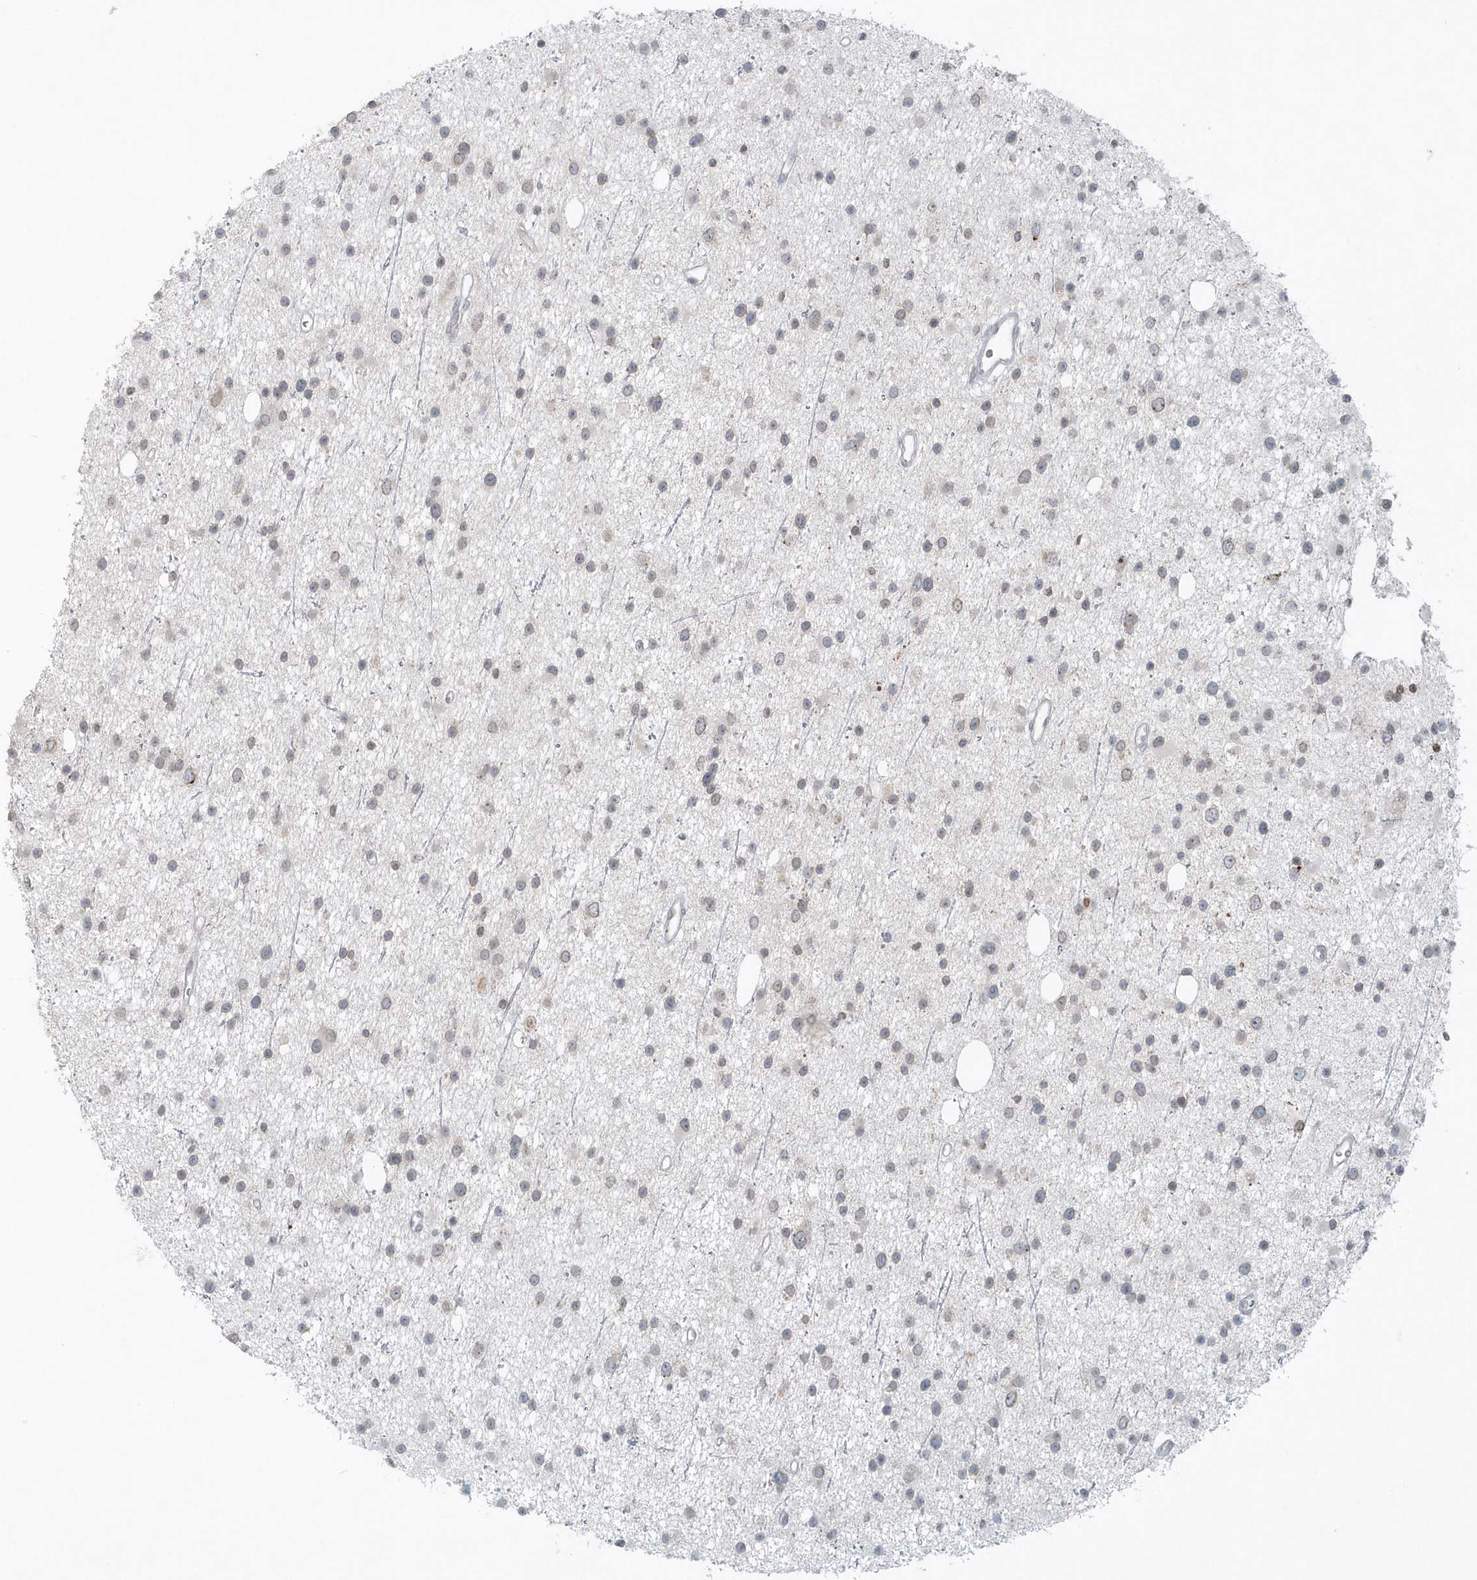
{"staining": {"intensity": "negative", "quantity": "none", "location": "none"}, "tissue": "glioma", "cell_type": "Tumor cells", "image_type": "cancer", "snomed": [{"axis": "morphology", "description": "Glioma, malignant, Low grade"}, {"axis": "topography", "description": "Cerebral cortex"}], "caption": "High magnification brightfield microscopy of malignant glioma (low-grade) stained with DAB (3,3'-diaminobenzidine) (brown) and counterstained with hematoxylin (blue): tumor cells show no significant positivity.", "gene": "NUP54", "patient": {"sex": "female", "age": 39}}